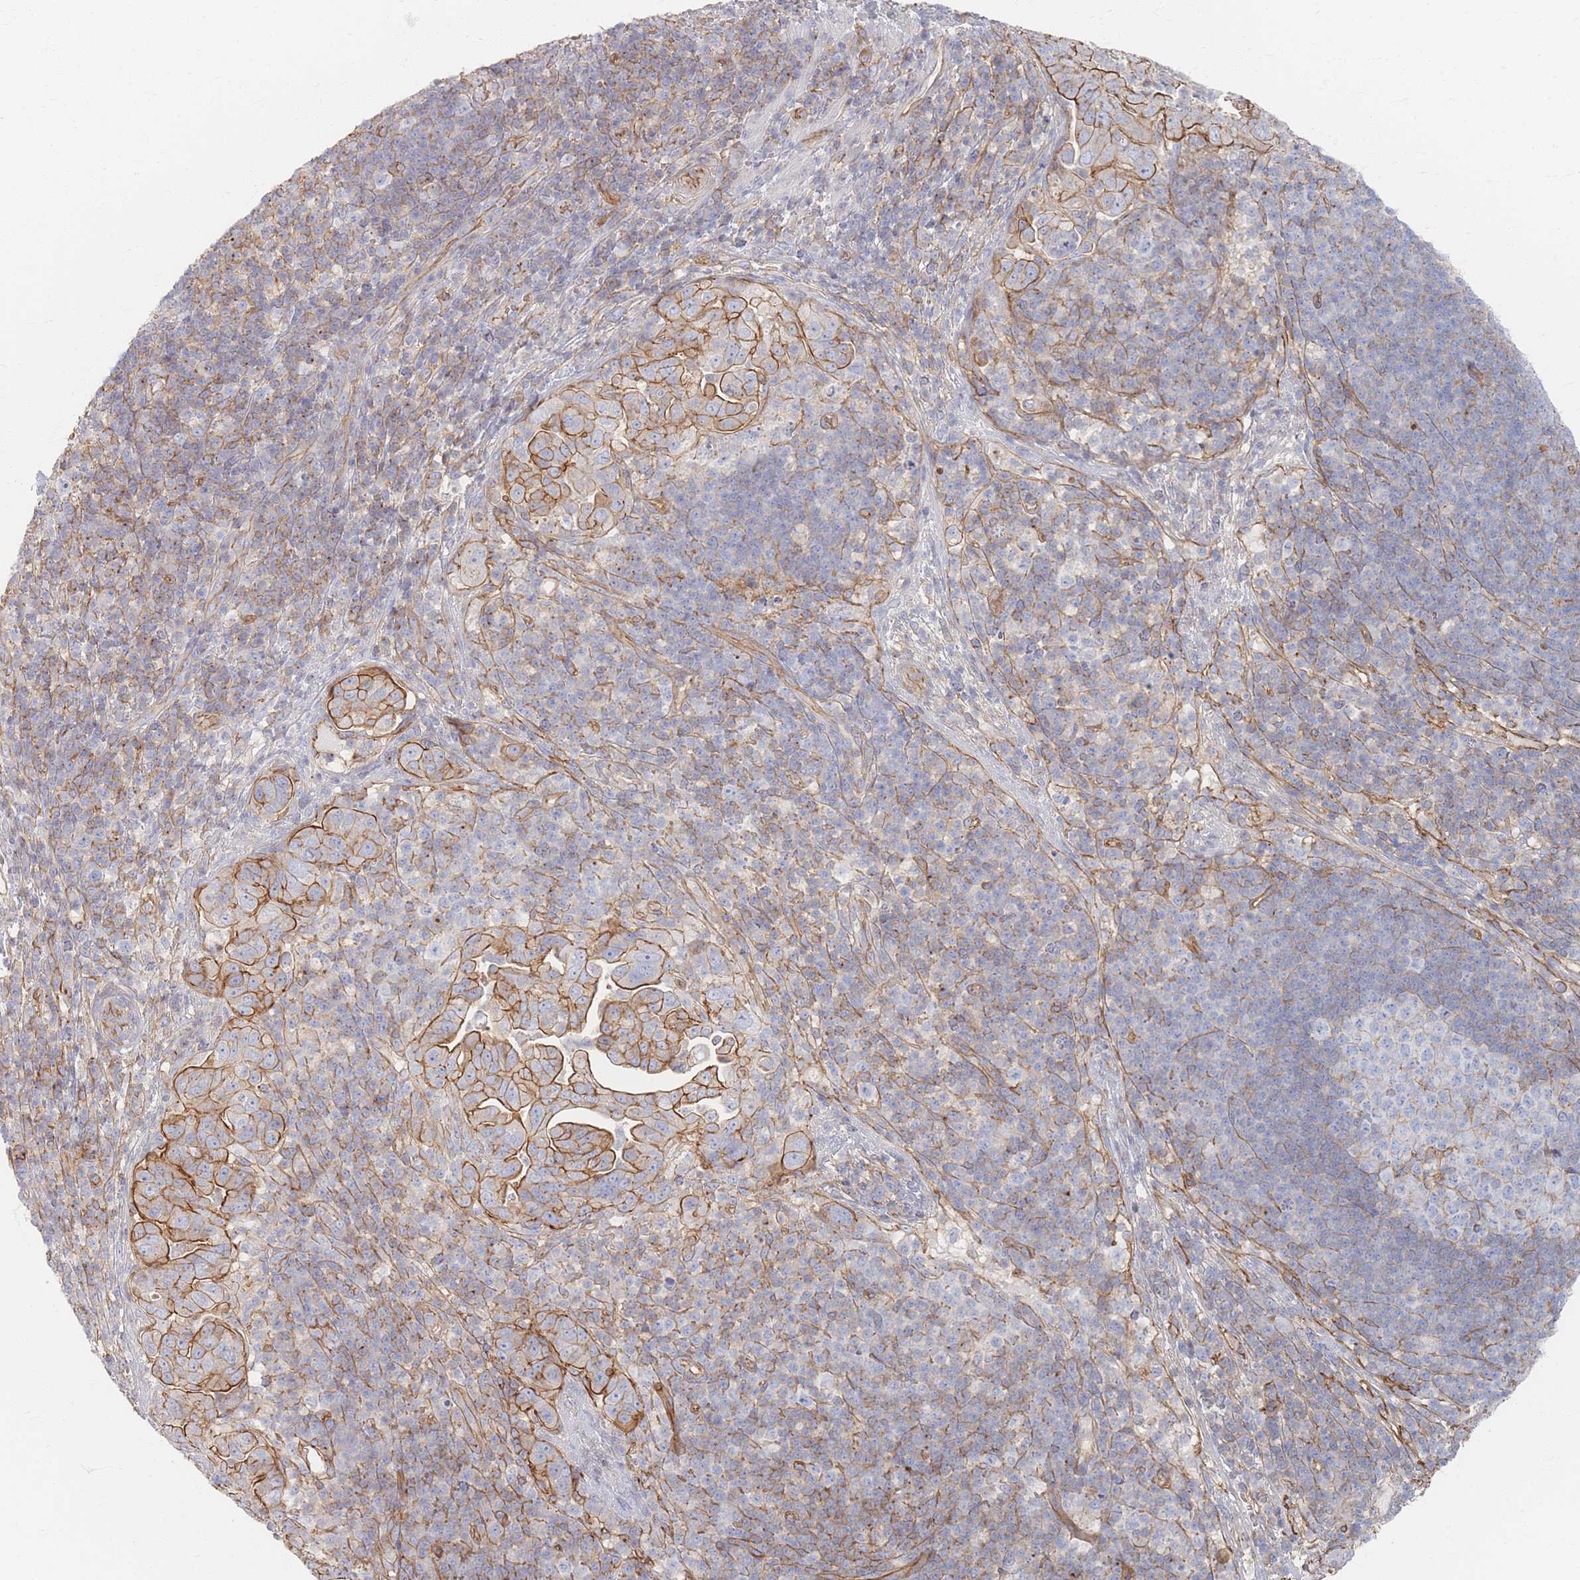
{"staining": {"intensity": "strong", "quantity": ">75%", "location": "cytoplasmic/membranous"}, "tissue": "pancreatic cancer", "cell_type": "Tumor cells", "image_type": "cancer", "snomed": [{"axis": "morphology", "description": "Adenocarcinoma, NOS"}, {"axis": "topography", "description": "Pancreas"}], "caption": "Tumor cells exhibit high levels of strong cytoplasmic/membranous expression in about >75% of cells in human pancreatic cancer (adenocarcinoma).", "gene": "GNB1", "patient": {"sex": "female", "age": 63}}